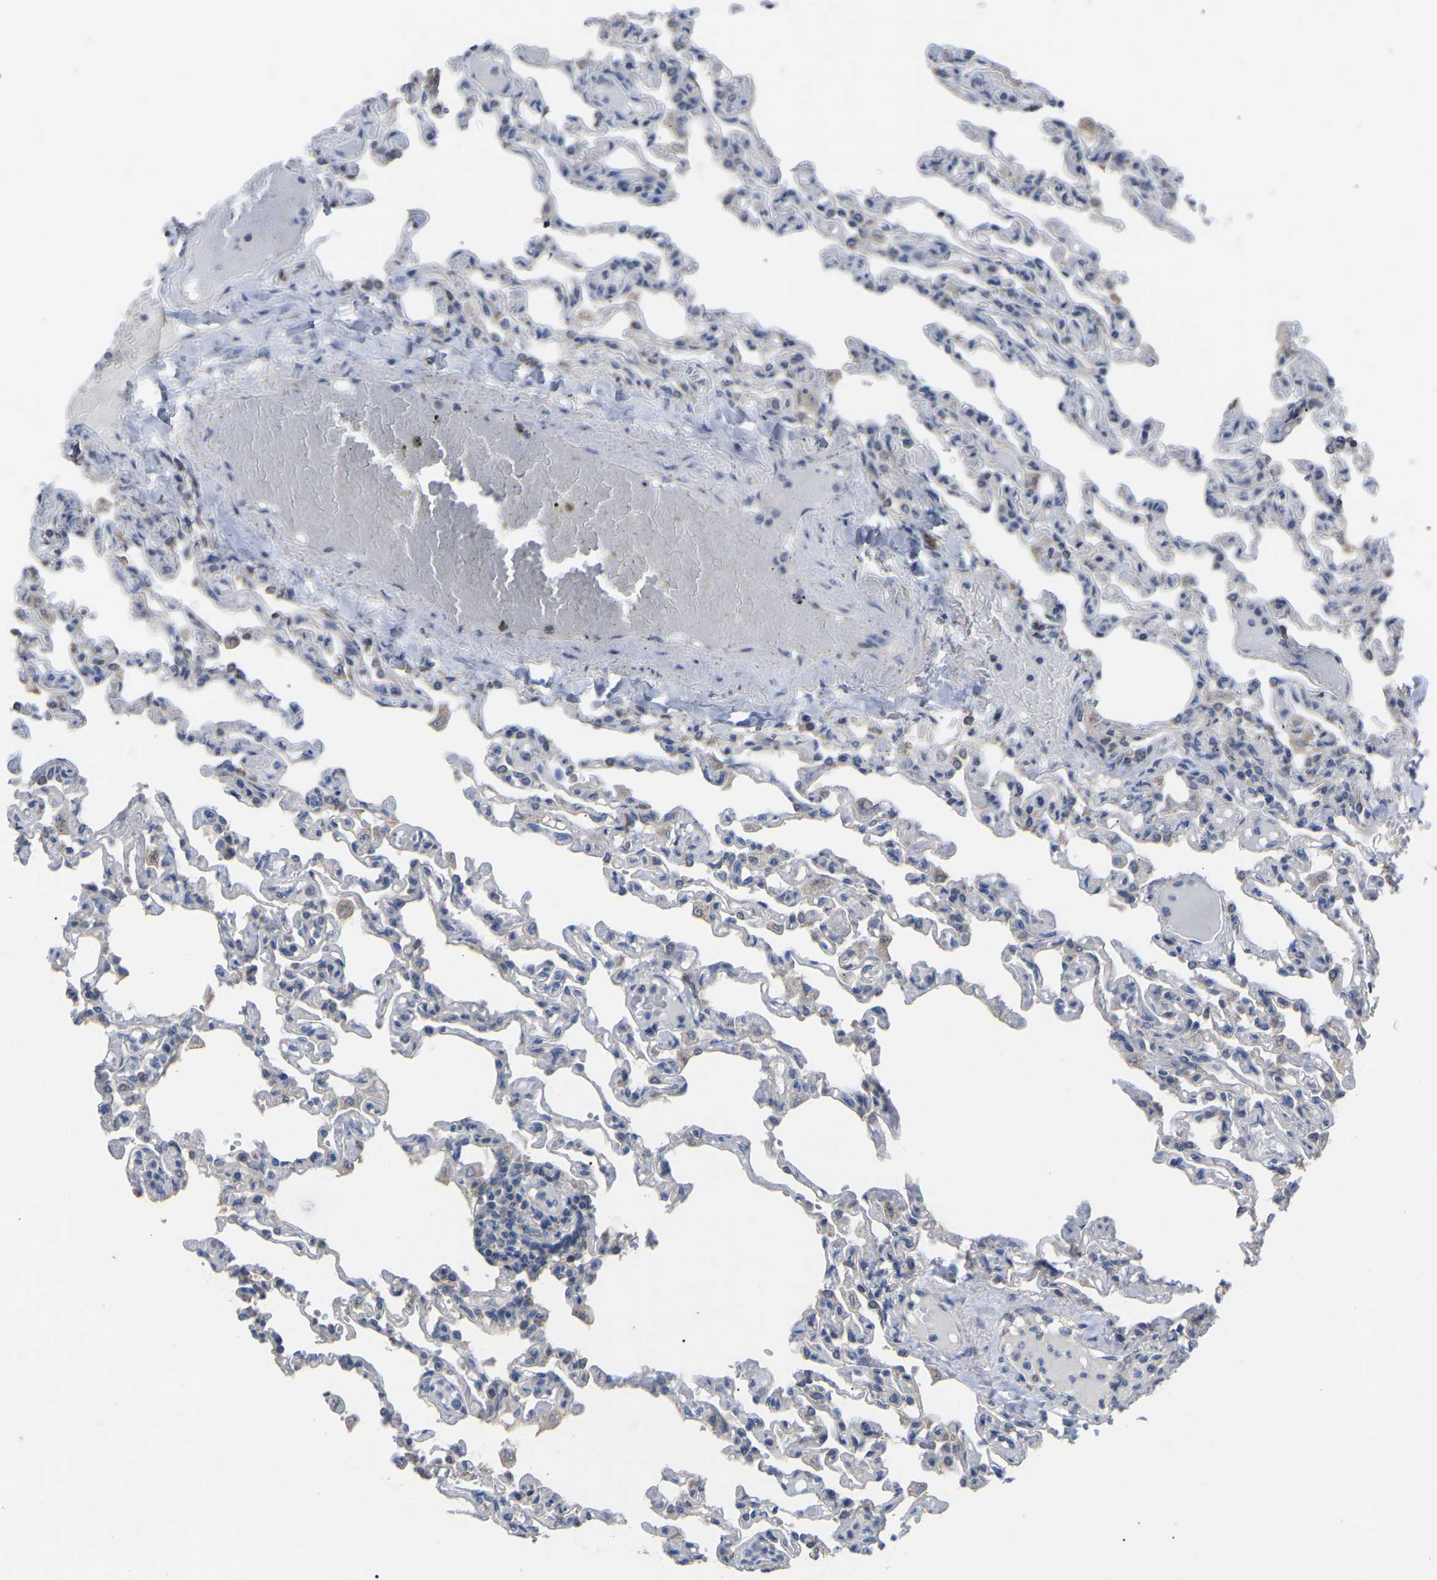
{"staining": {"intensity": "negative", "quantity": "none", "location": "none"}, "tissue": "lung", "cell_type": "Alveolar cells", "image_type": "normal", "snomed": [{"axis": "morphology", "description": "Normal tissue, NOS"}, {"axis": "topography", "description": "Lung"}], "caption": "DAB immunohistochemical staining of unremarkable lung reveals no significant staining in alveolar cells. The staining is performed using DAB (3,3'-diaminobenzidine) brown chromogen with nuclei counter-stained in using hematoxylin.", "gene": "NOP53", "patient": {"sex": "male", "age": 21}}